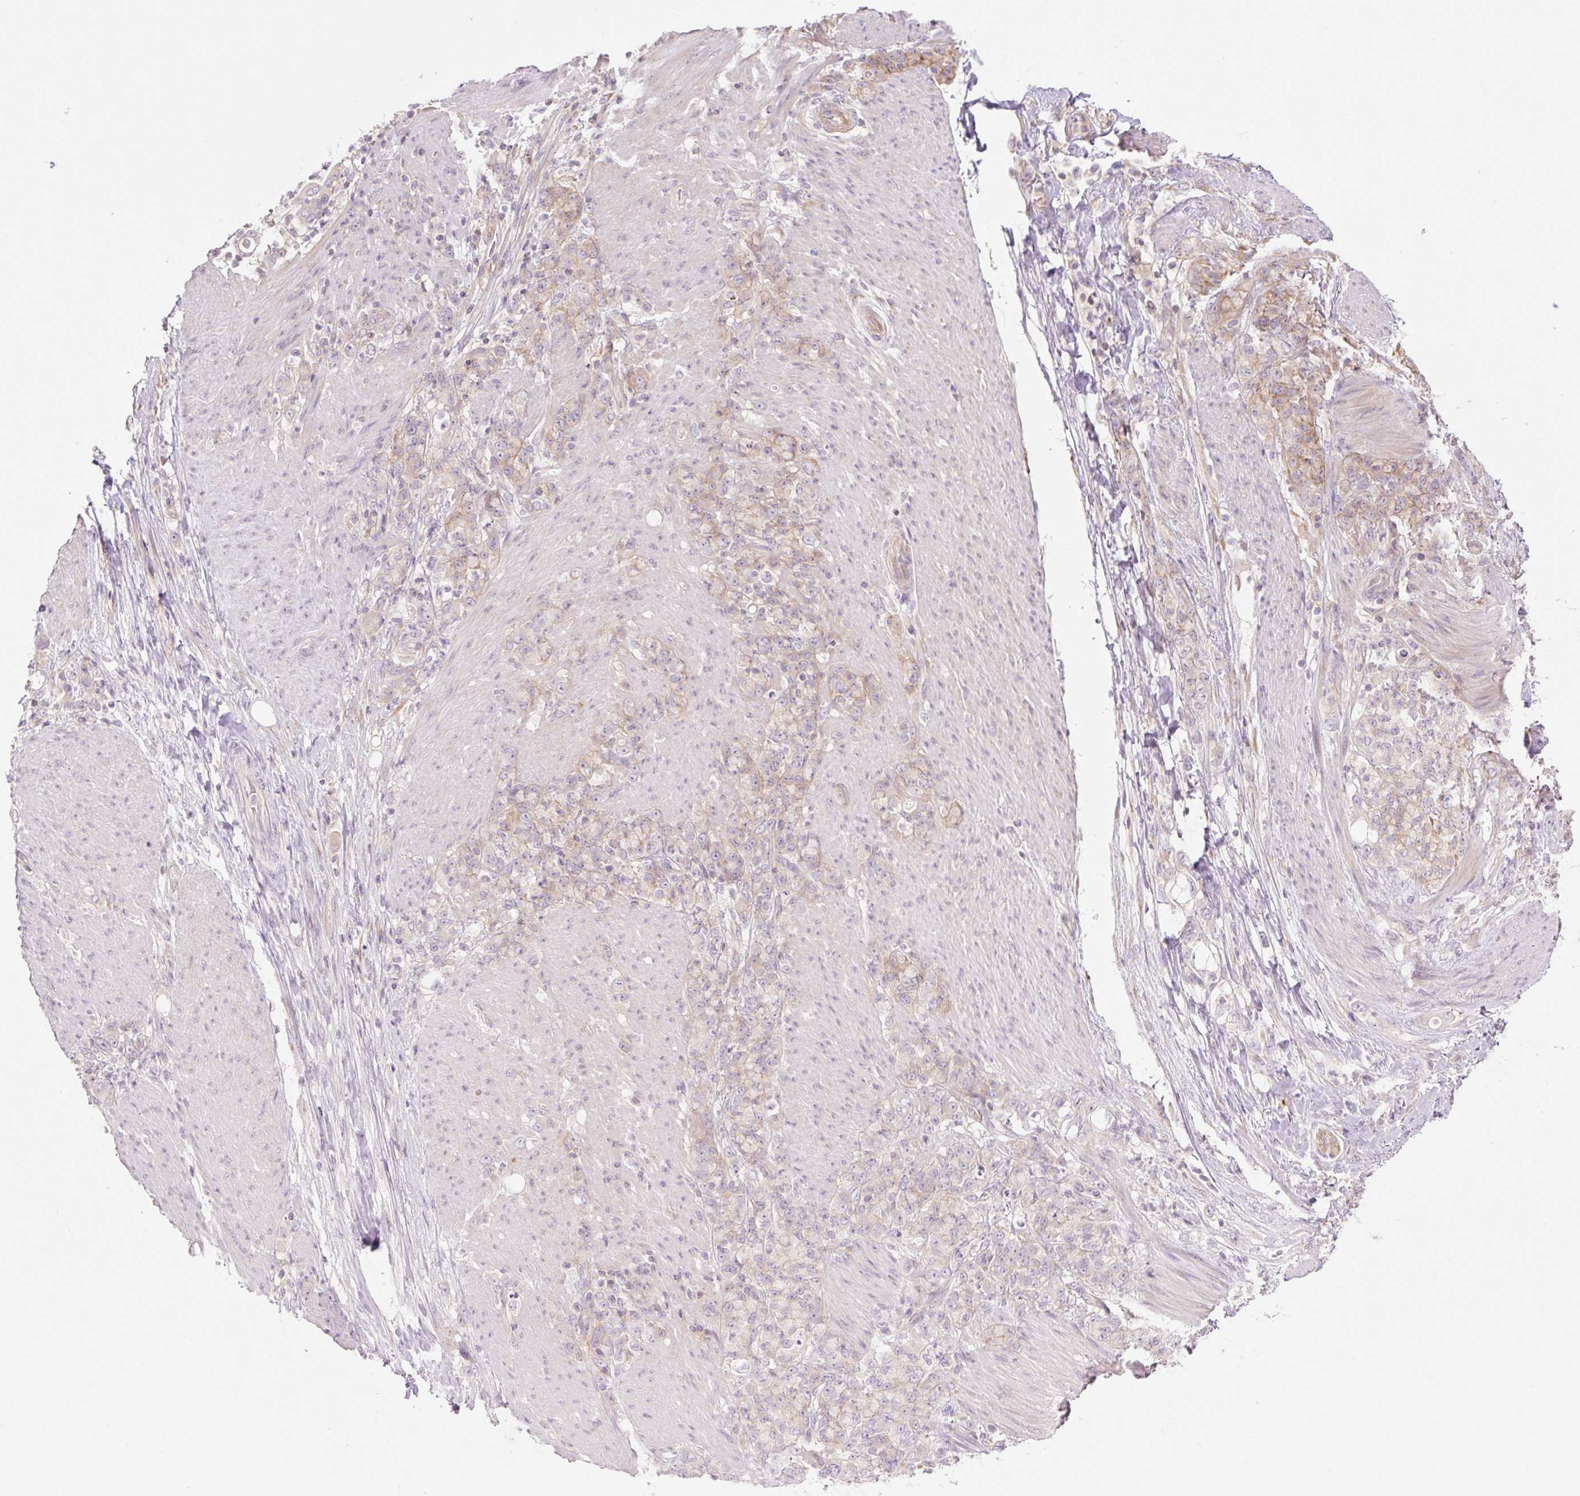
{"staining": {"intensity": "weak", "quantity": "<25%", "location": "cytoplasmic/membranous"}, "tissue": "stomach cancer", "cell_type": "Tumor cells", "image_type": "cancer", "snomed": [{"axis": "morphology", "description": "Adenocarcinoma, NOS"}, {"axis": "topography", "description": "Stomach"}], "caption": "IHC of human stomach adenocarcinoma reveals no positivity in tumor cells.", "gene": "GRID2", "patient": {"sex": "female", "age": 79}}